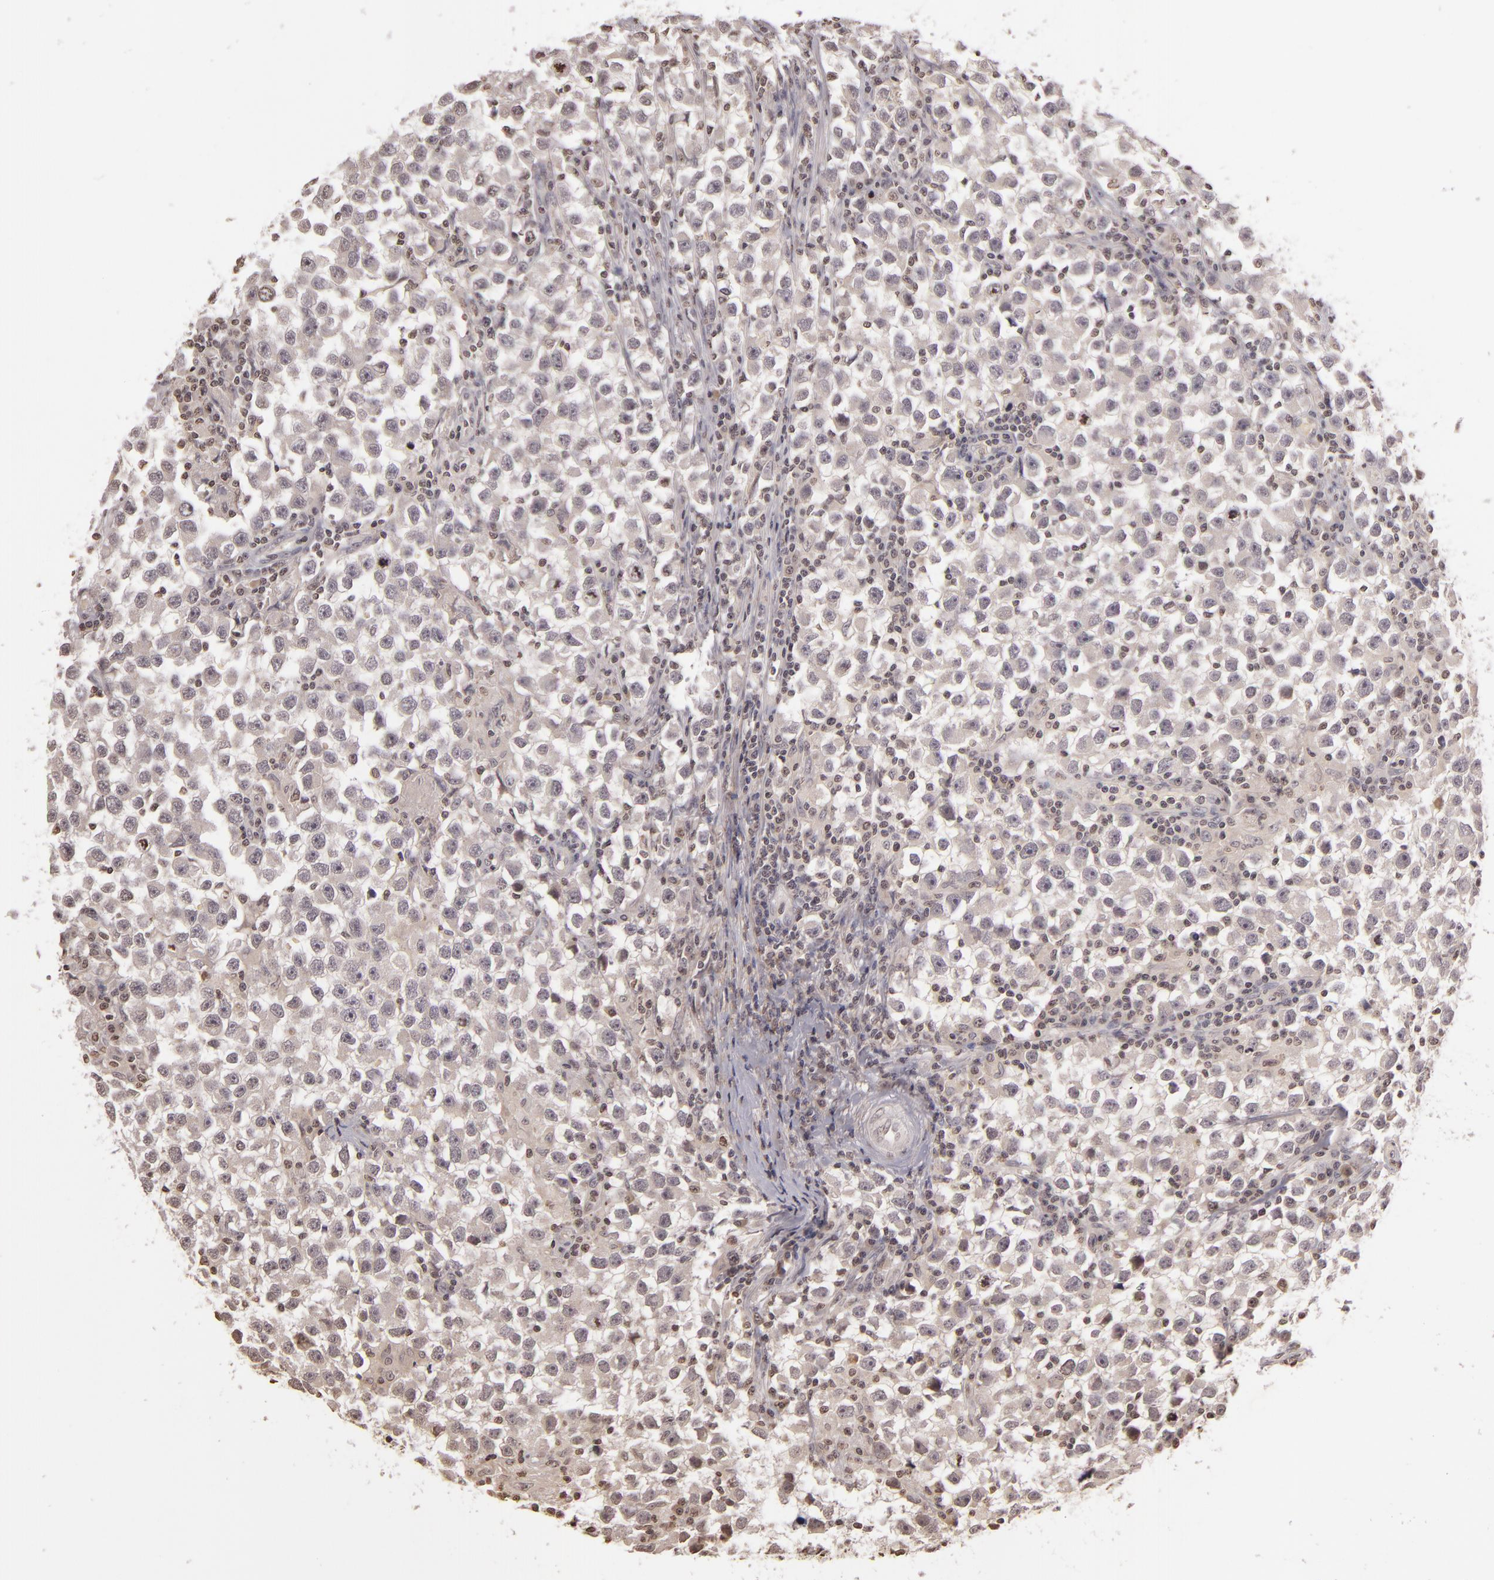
{"staining": {"intensity": "negative", "quantity": "none", "location": "none"}, "tissue": "testis cancer", "cell_type": "Tumor cells", "image_type": "cancer", "snomed": [{"axis": "morphology", "description": "Seminoma, NOS"}, {"axis": "topography", "description": "Testis"}], "caption": "This is an IHC image of human seminoma (testis). There is no expression in tumor cells.", "gene": "THRB", "patient": {"sex": "male", "age": 33}}